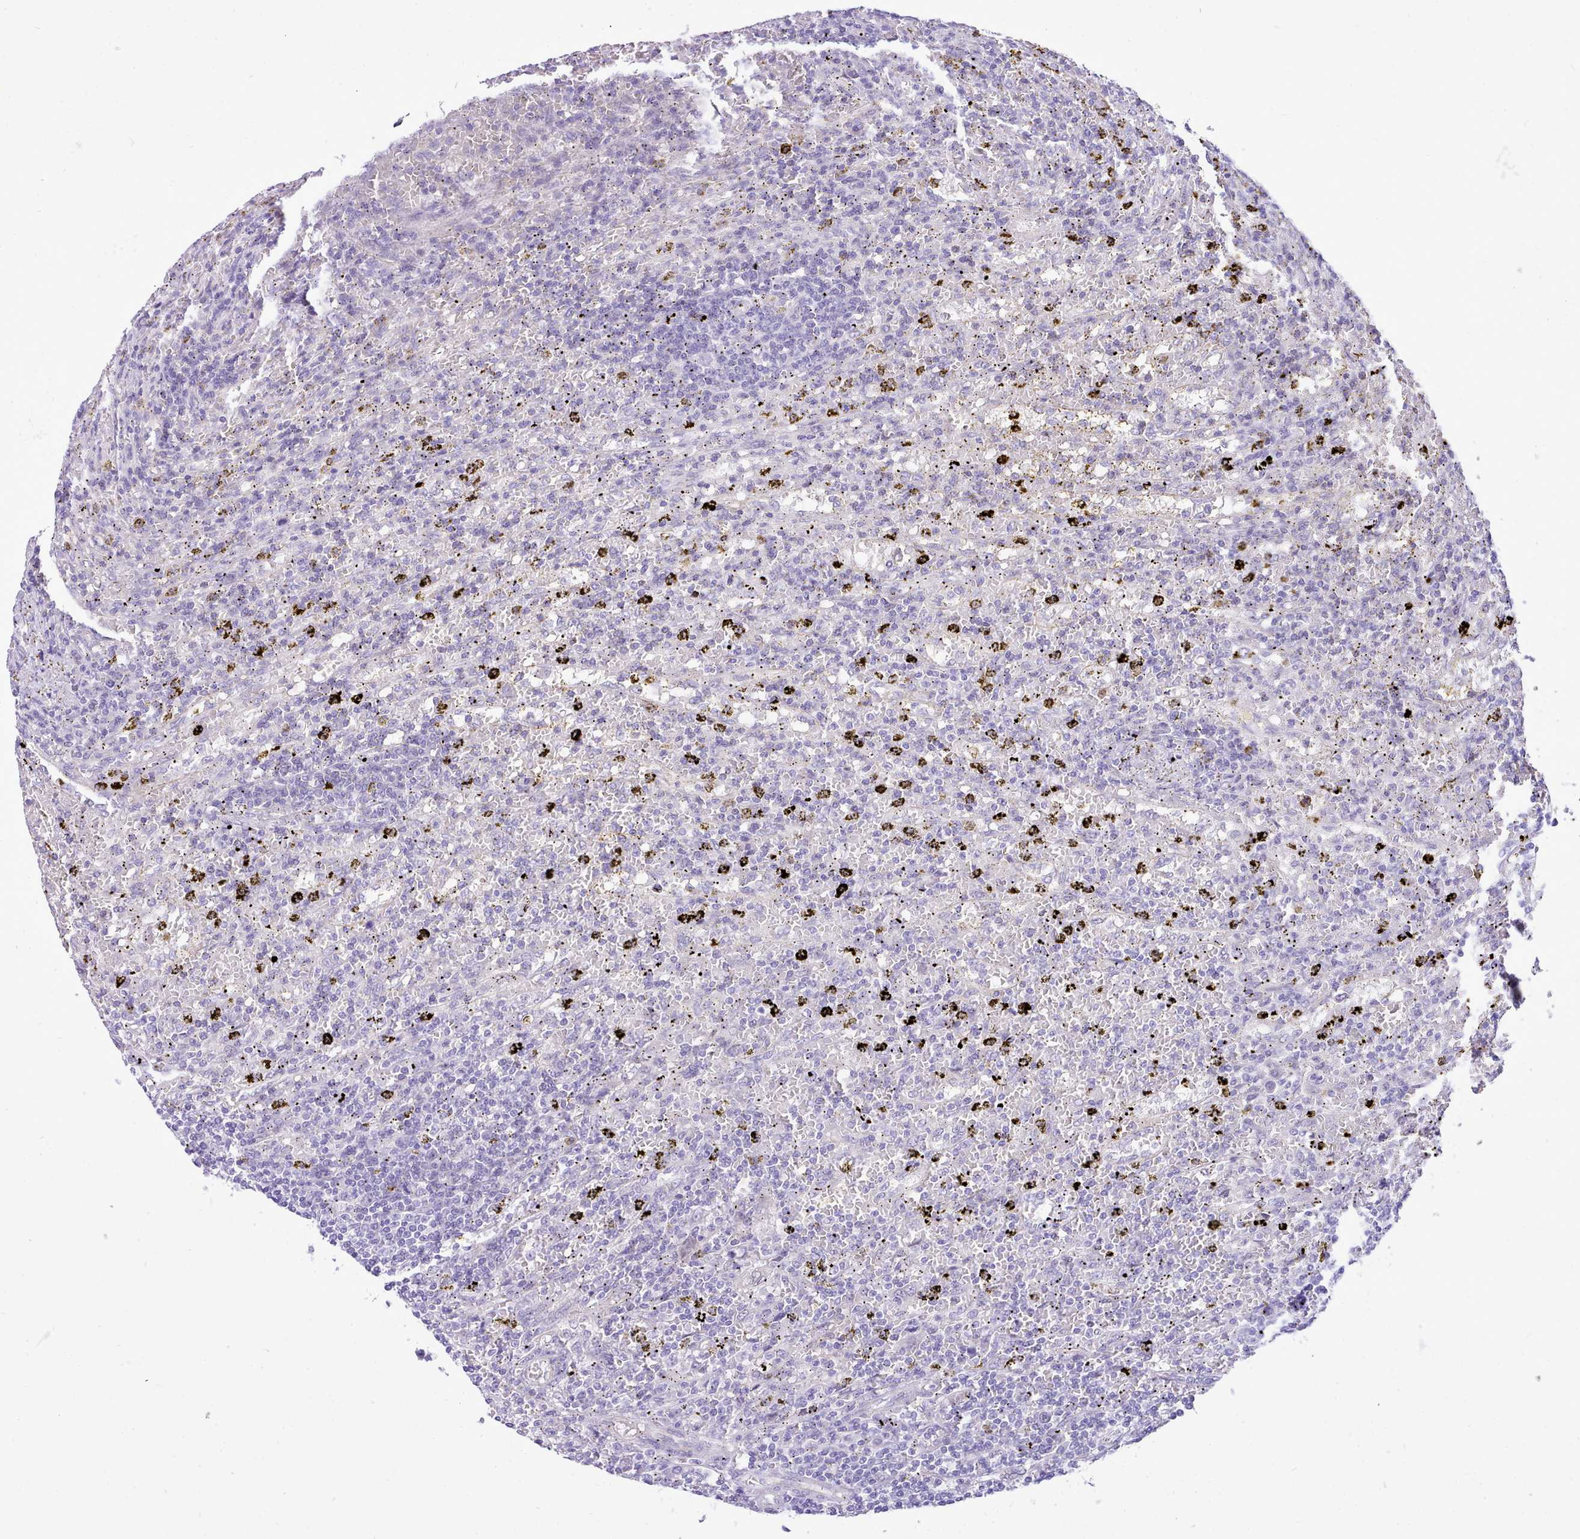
{"staining": {"intensity": "negative", "quantity": "none", "location": "none"}, "tissue": "lymphoma", "cell_type": "Tumor cells", "image_type": "cancer", "snomed": [{"axis": "morphology", "description": "Malignant lymphoma, non-Hodgkin's type, Low grade"}, {"axis": "topography", "description": "Spleen"}], "caption": "This image is of malignant lymphoma, non-Hodgkin's type (low-grade) stained with immunohistochemistry to label a protein in brown with the nuclei are counter-stained blue. There is no positivity in tumor cells.", "gene": "LRRC37A", "patient": {"sex": "male", "age": 76}}